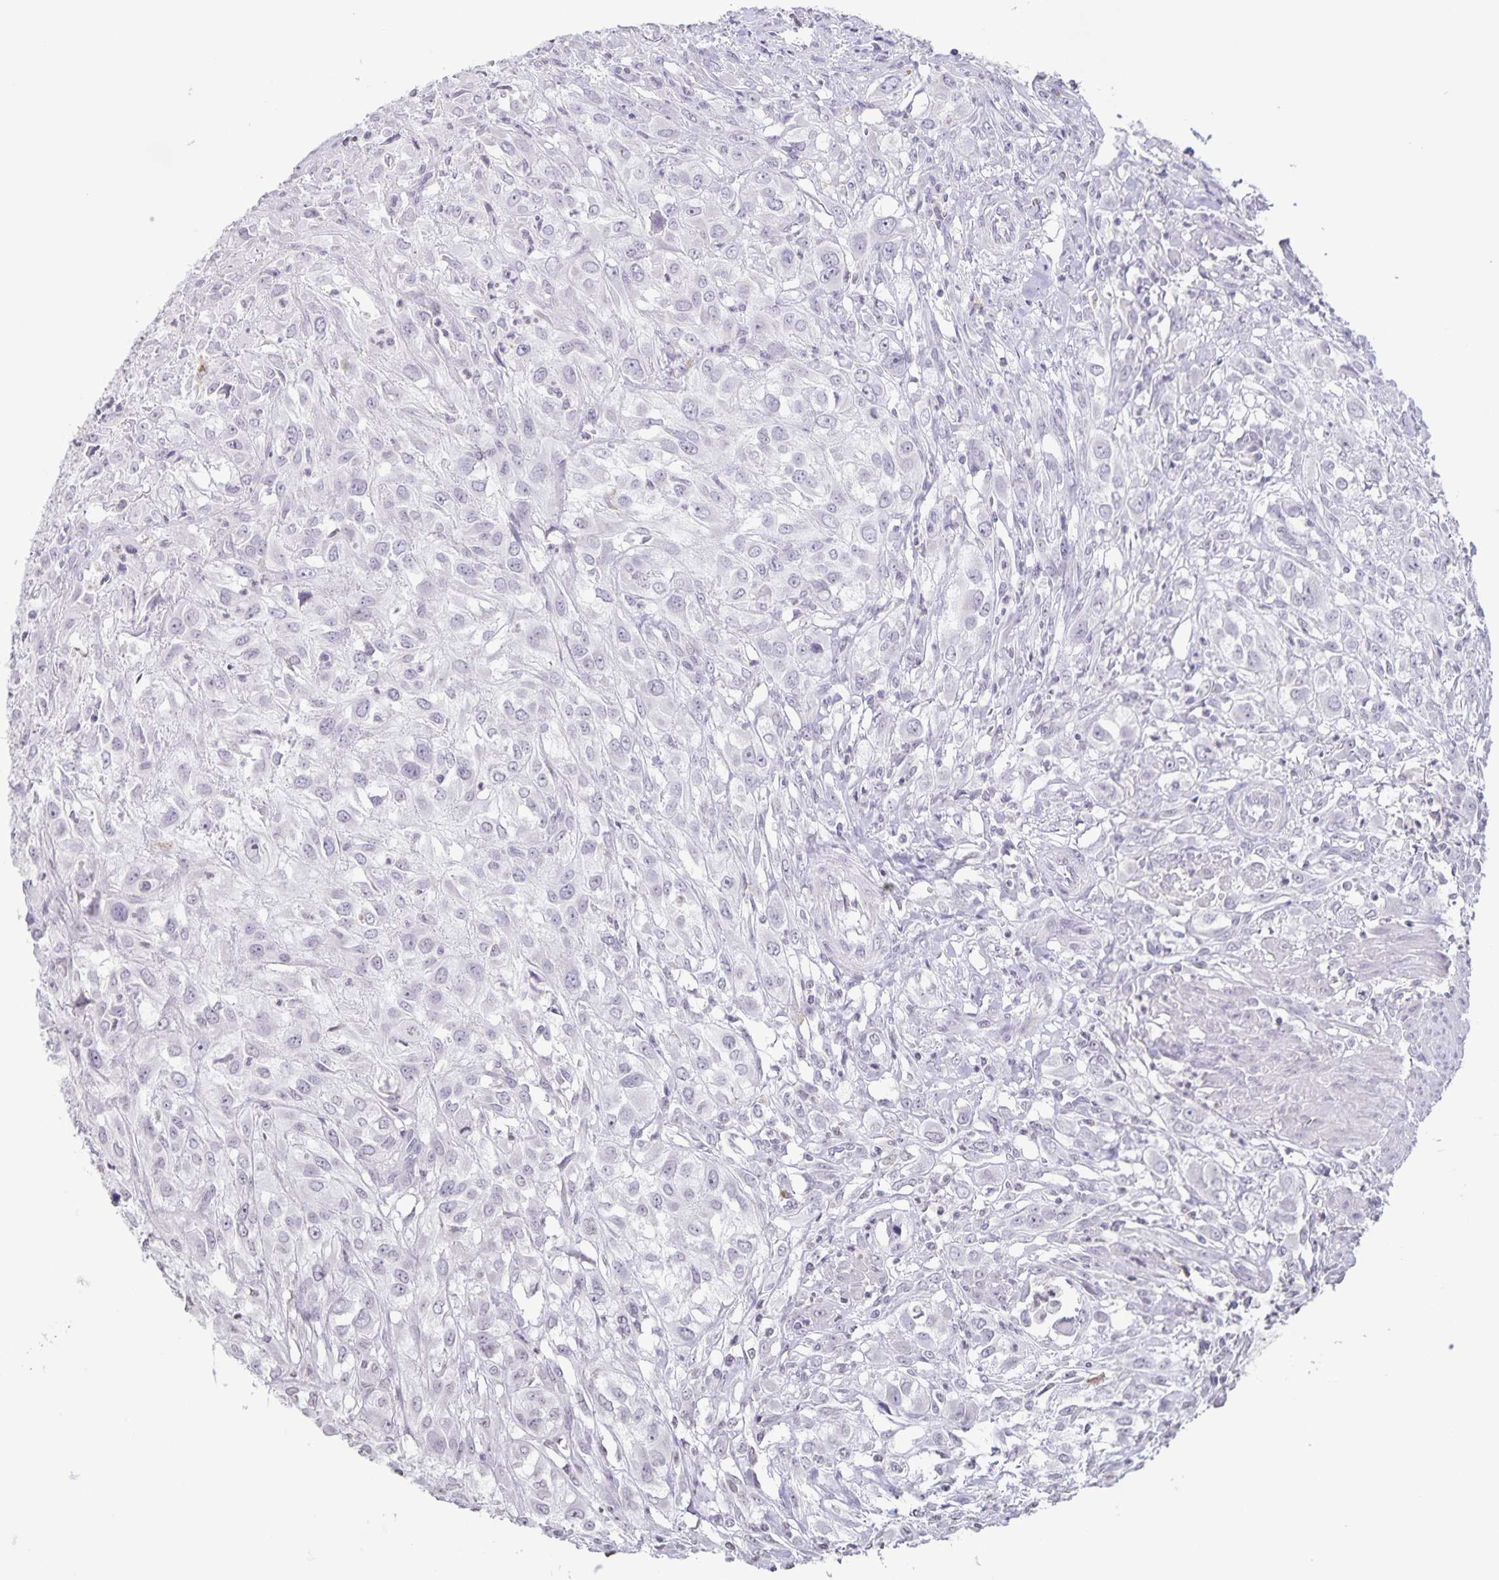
{"staining": {"intensity": "negative", "quantity": "none", "location": "none"}, "tissue": "urothelial cancer", "cell_type": "Tumor cells", "image_type": "cancer", "snomed": [{"axis": "morphology", "description": "Urothelial carcinoma, High grade"}, {"axis": "topography", "description": "Urinary bladder"}], "caption": "The micrograph exhibits no staining of tumor cells in urothelial cancer.", "gene": "AQP4", "patient": {"sex": "male", "age": 67}}